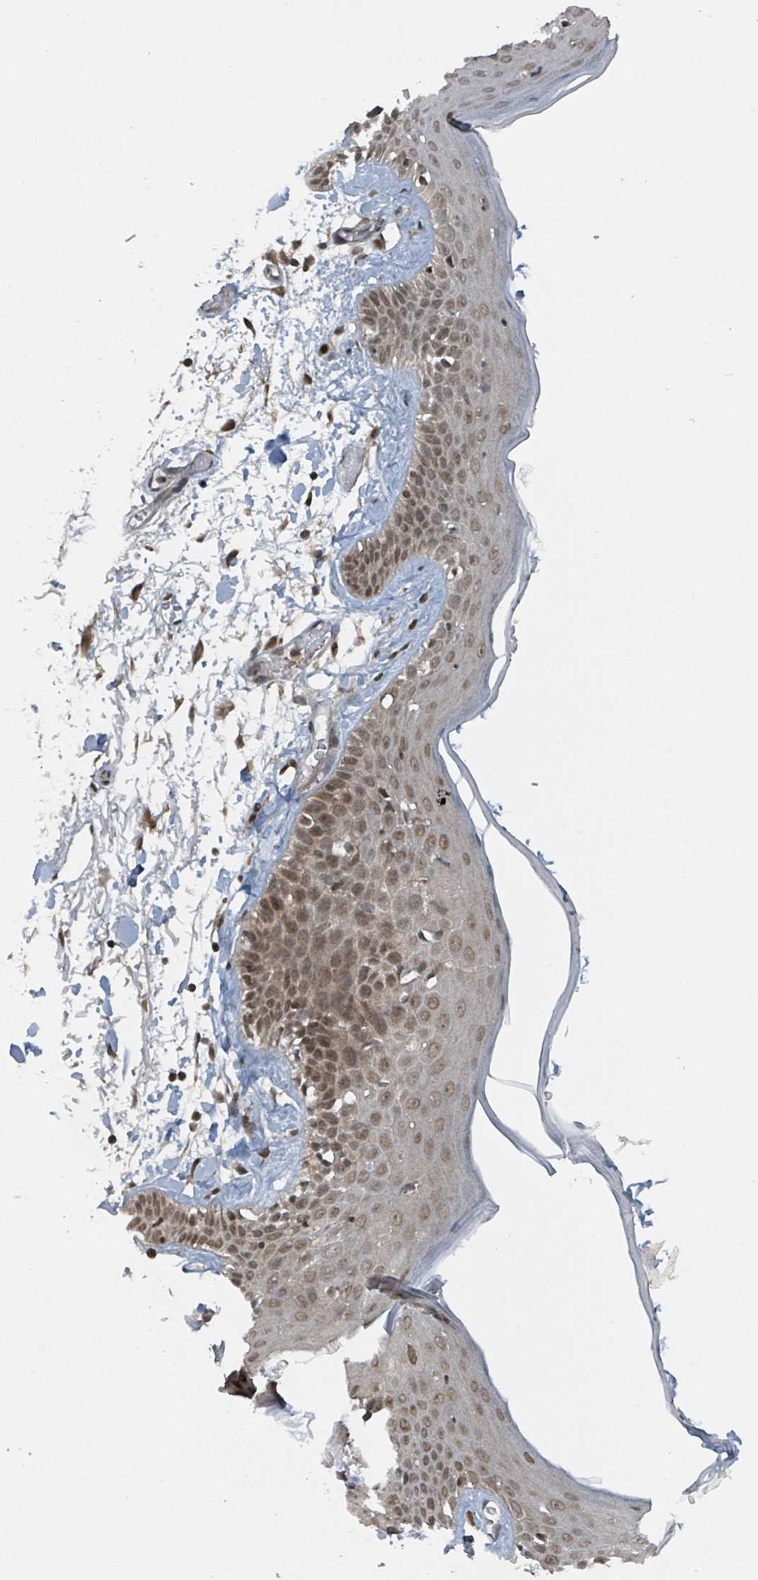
{"staining": {"intensity": "moderate", "quantity": ">75%", "location": "cytoplasmic/membranous,nuclear"}, "tissue": "skin", "cell_type": "Fibroblasts", "image_type": "normal", "snomed": [{"axis": "morphology", "description": "Normal tissue, NOS"}, {"axis": "topography", "description": "Skin"}], "caption": "Protein staining of benign skin displays moderate cytoplasmic/membranous,nuclear staining in approximately >75% of fibroblasts. (brown staining indicates protein expression, while blue staining denotes nuclei).", "gene": "PHIP", "patient": {"sex": "male", "age": 79}}